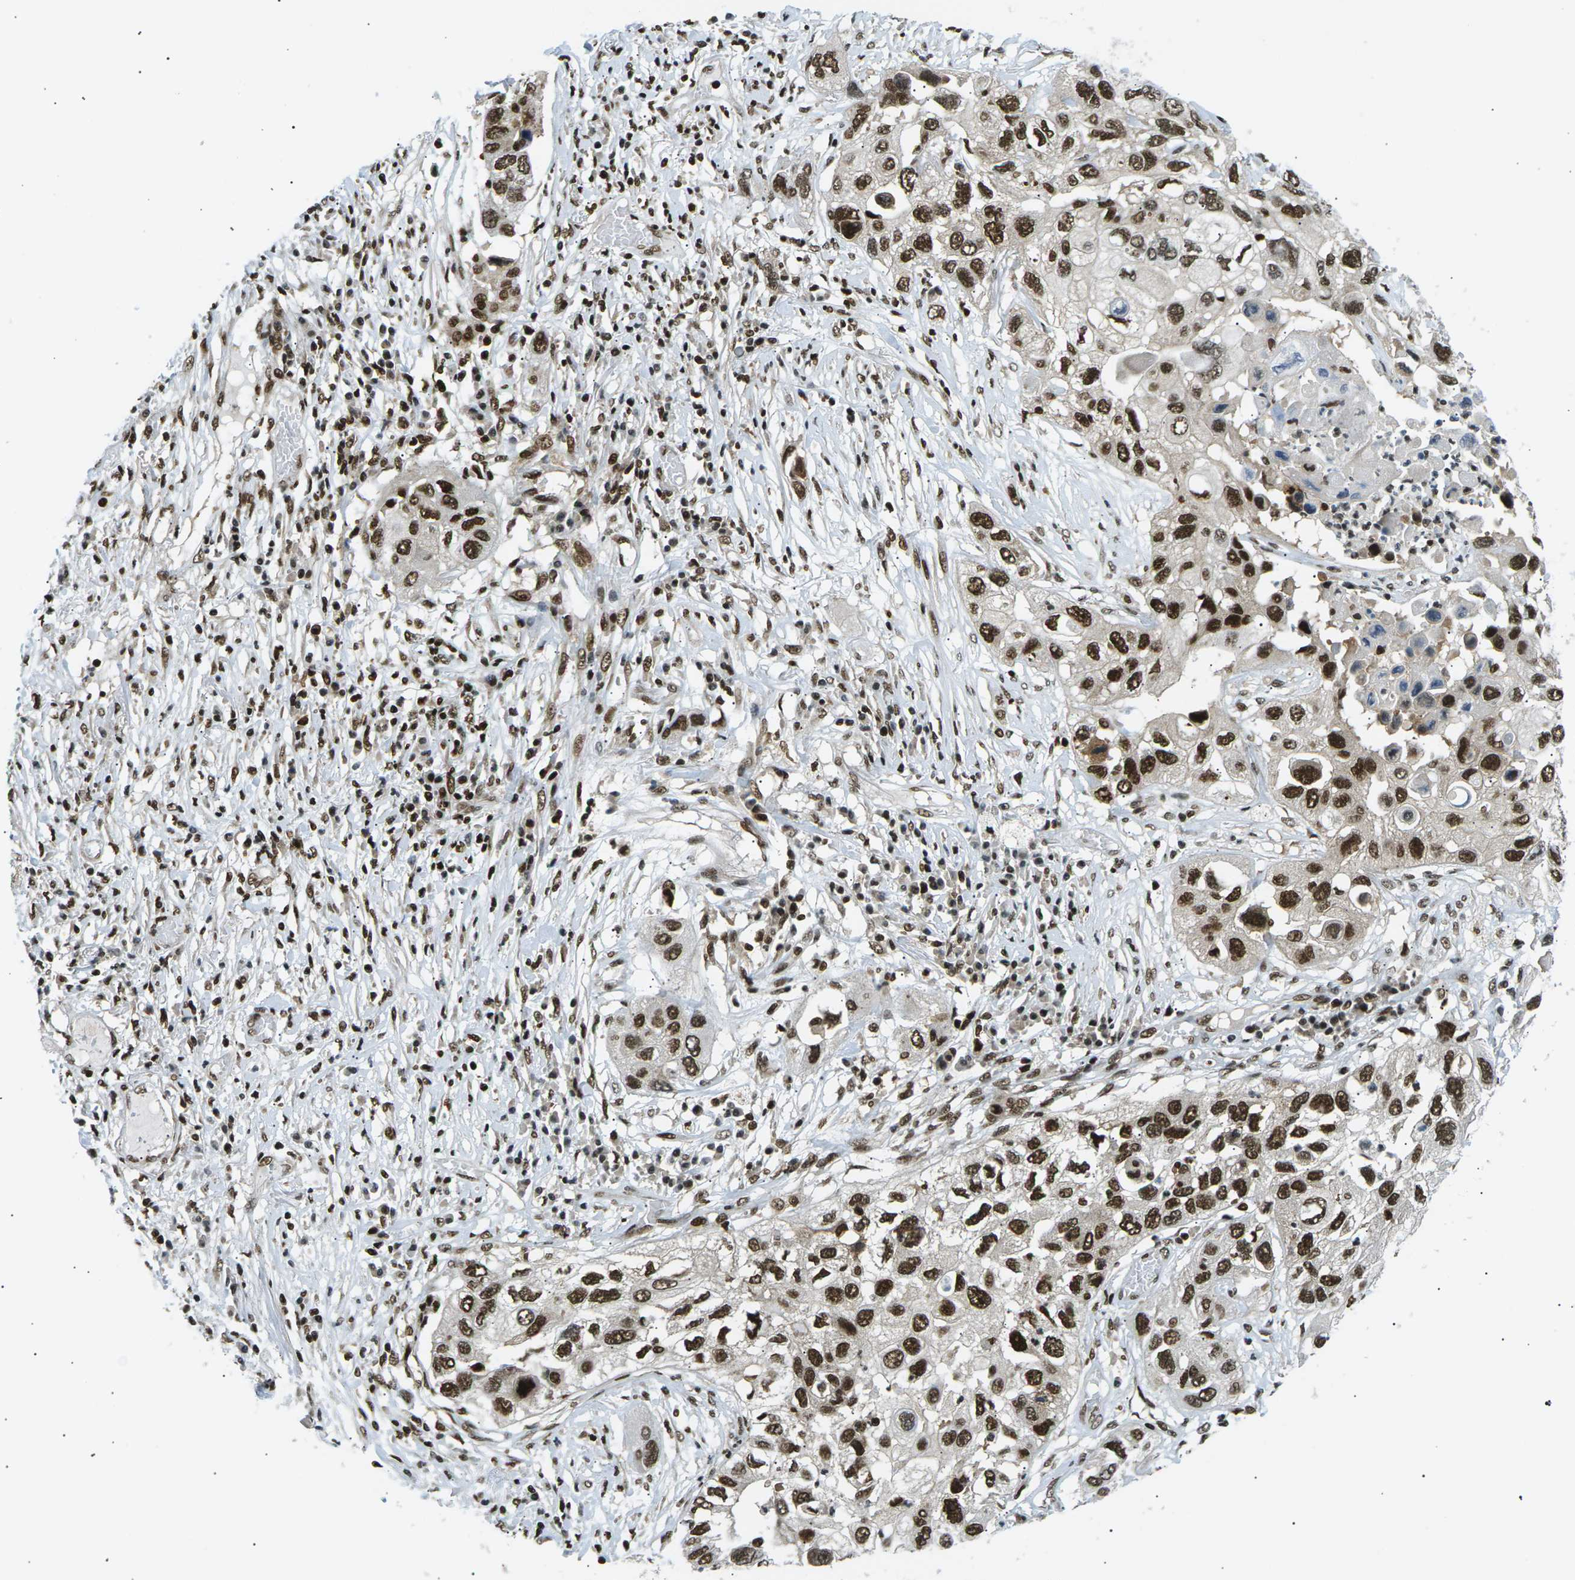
{"staining": {"intensity": "strong", "quantity": ">75%", "location": "nuclear"}, "tissue": "lung cancer", "cell_type": "Tumor cells", "image_type": "cancer", "snomed": [{"axis": "morphology", "description": "Squamous cell carcinoma, NOS"}, {"axis": "topography", "description": "Lung"}], "caption": "Immunohistochemical staining of human lung cancer displays high levels of strong nuclear positivity in approximately >75% of tumor cells. (Stains: DAB (3,3'-diaminobenzidine) in brown, nuclei in blue, Microscopy: brightfield microscopy at high magnification).", "gene": "RPA2", "patient": {"sex": "male", "age": 71}}